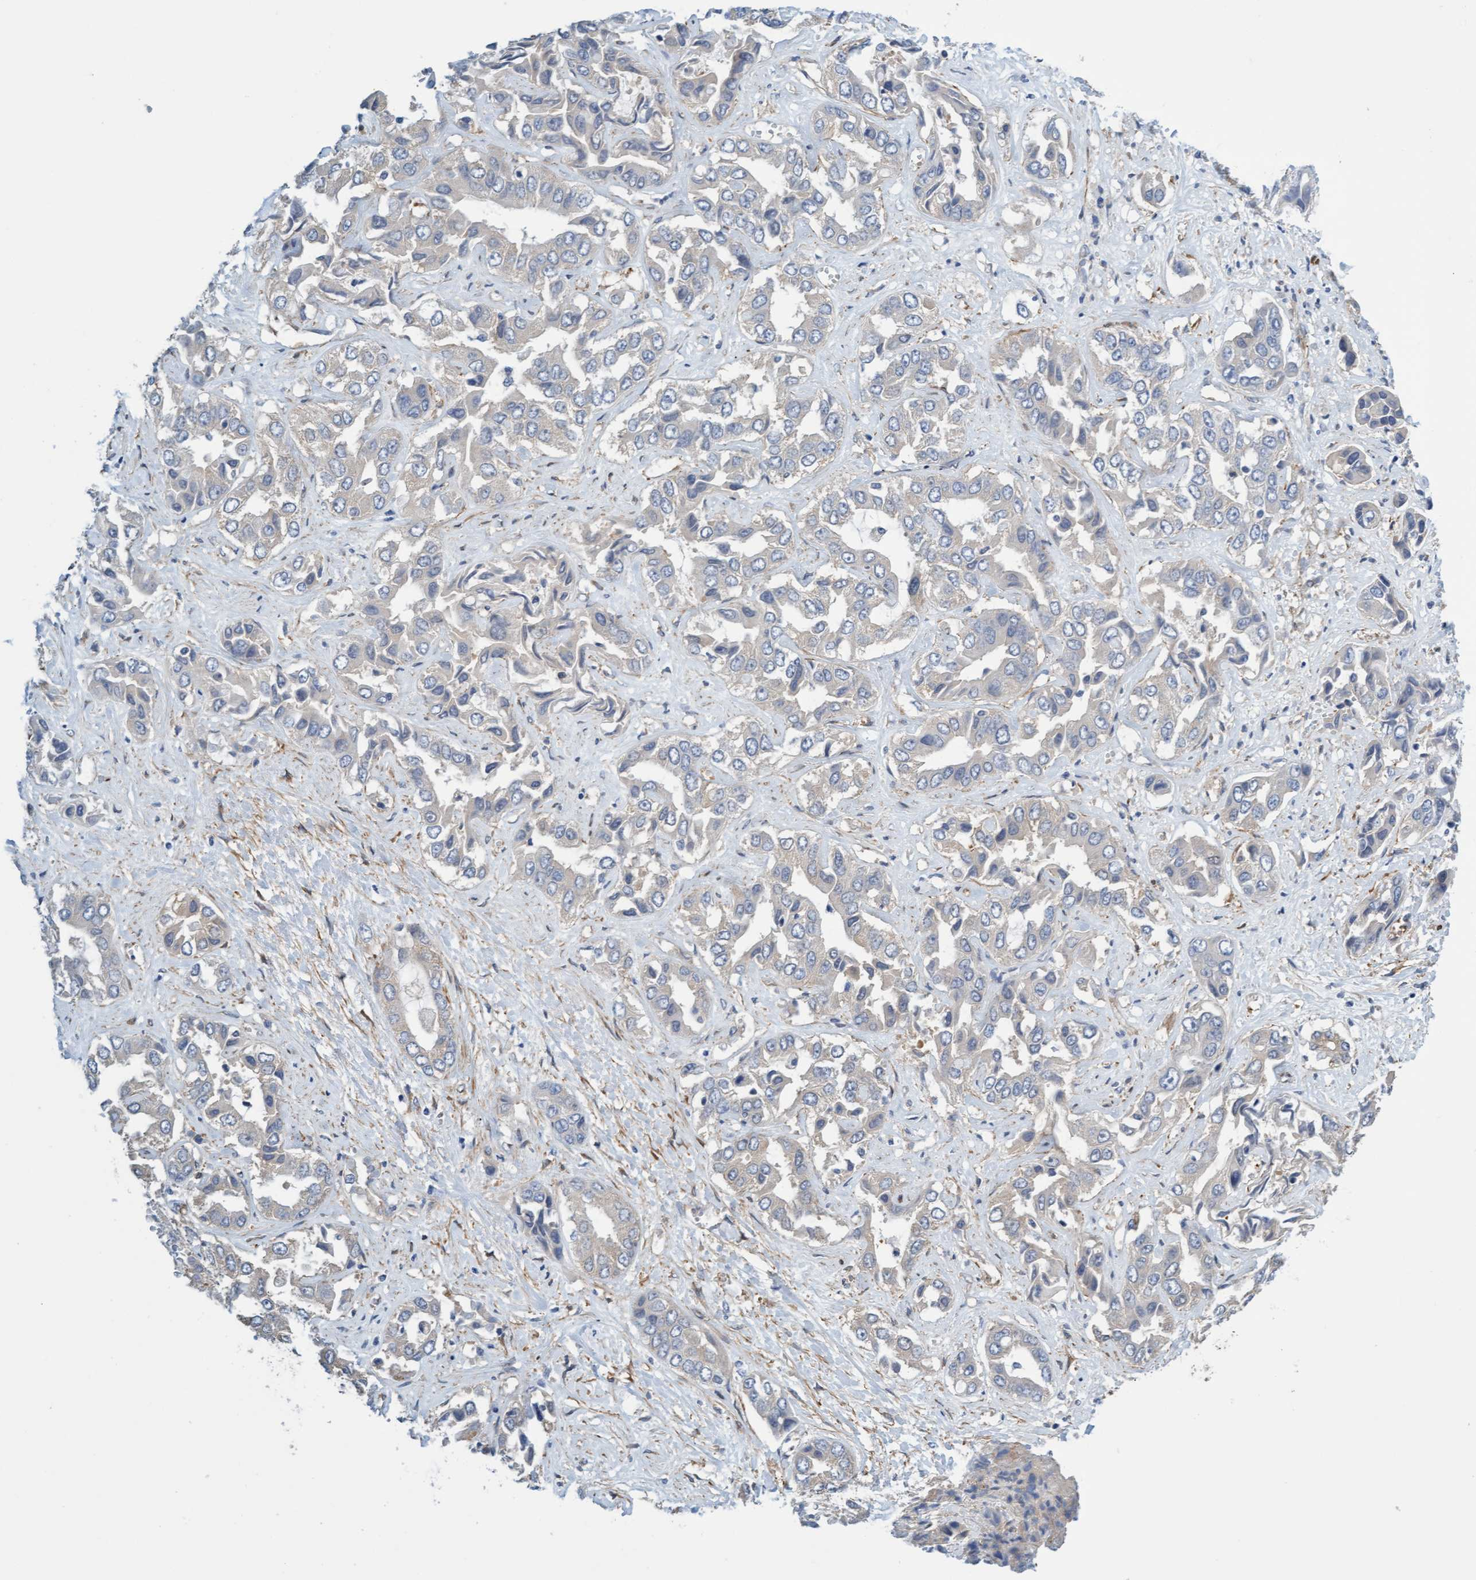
{"staining": {"intensity": "negative", "quantity": "none", "location": "none"}, "tissue": "liver cancer", "cell_type": "Tumor cells", "image_type": "cancer", "snomed": [{"axis": "morphology", "description": "Cholangiocarcinoma"}, {"axis": "topography", "description": "Liver"}], "caption": "Human liver cancer stained for a protein using immunohistochemistry exhibits no positivity in tumor cells.", "gene": "FMNL3", "patient": {"sex": "female", "age": 52}}